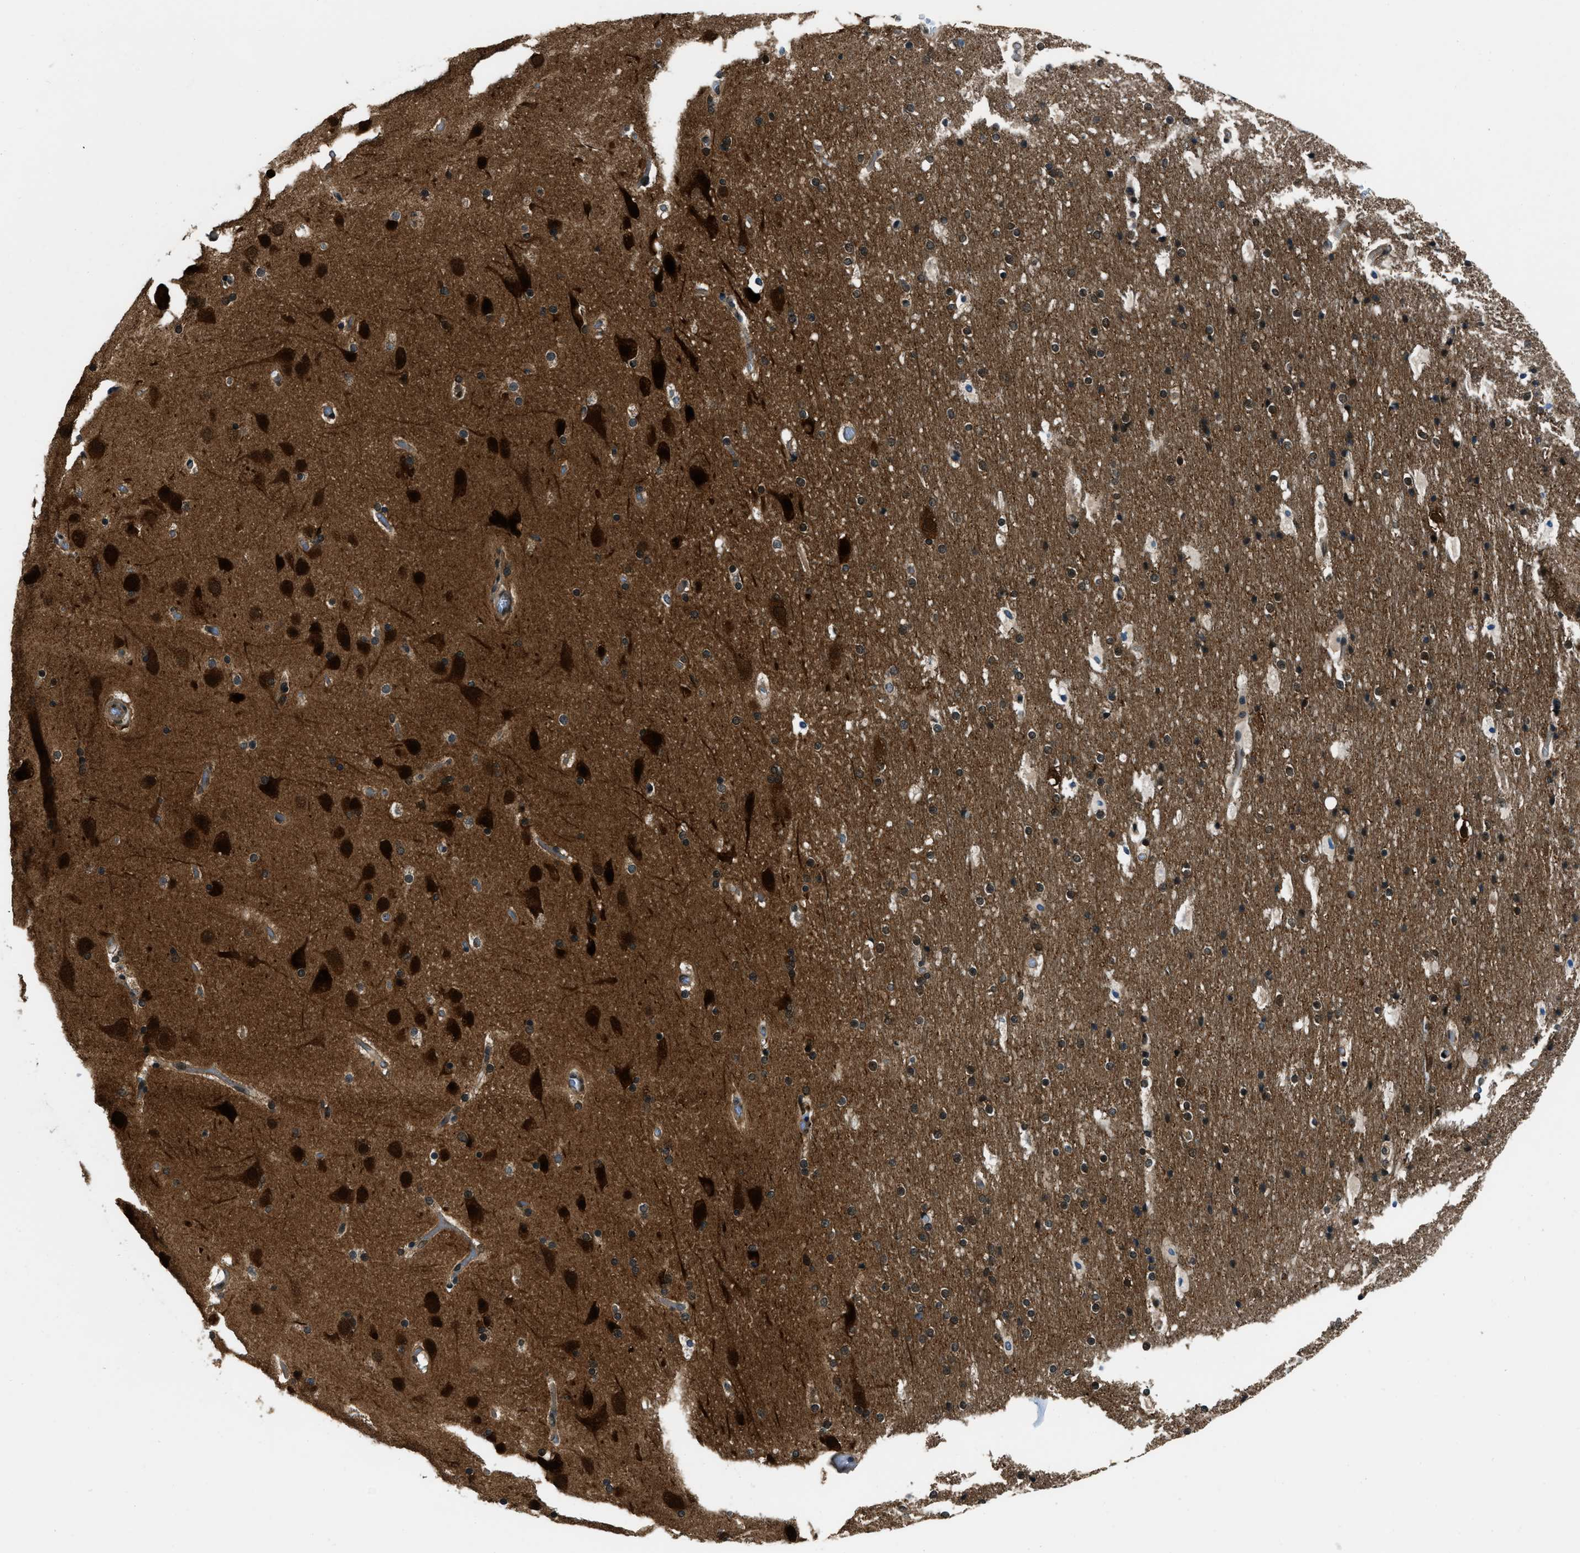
{"staining": {"intensity": "weak", "quantity": ">75%", "location": "cytoplasmic/membranous"}, "tissue": "cerebral cortex", "cell_type": "Endothelial cells", "image_type": "normal", "snomed": [{"axis": "morphology", "description": "Normal tissue, NOS"}, {"axis": "topography", "description": "Cerebral cortex"}], "caption": "DAB immunohistochemical staining of normal human cerebral cortex shows weak cytoplasmic/membranous protein expression in approximately >75% of endothelial cells.", "gene": "NUDCD3", "patient": {"sex": "male", "age": 57}}